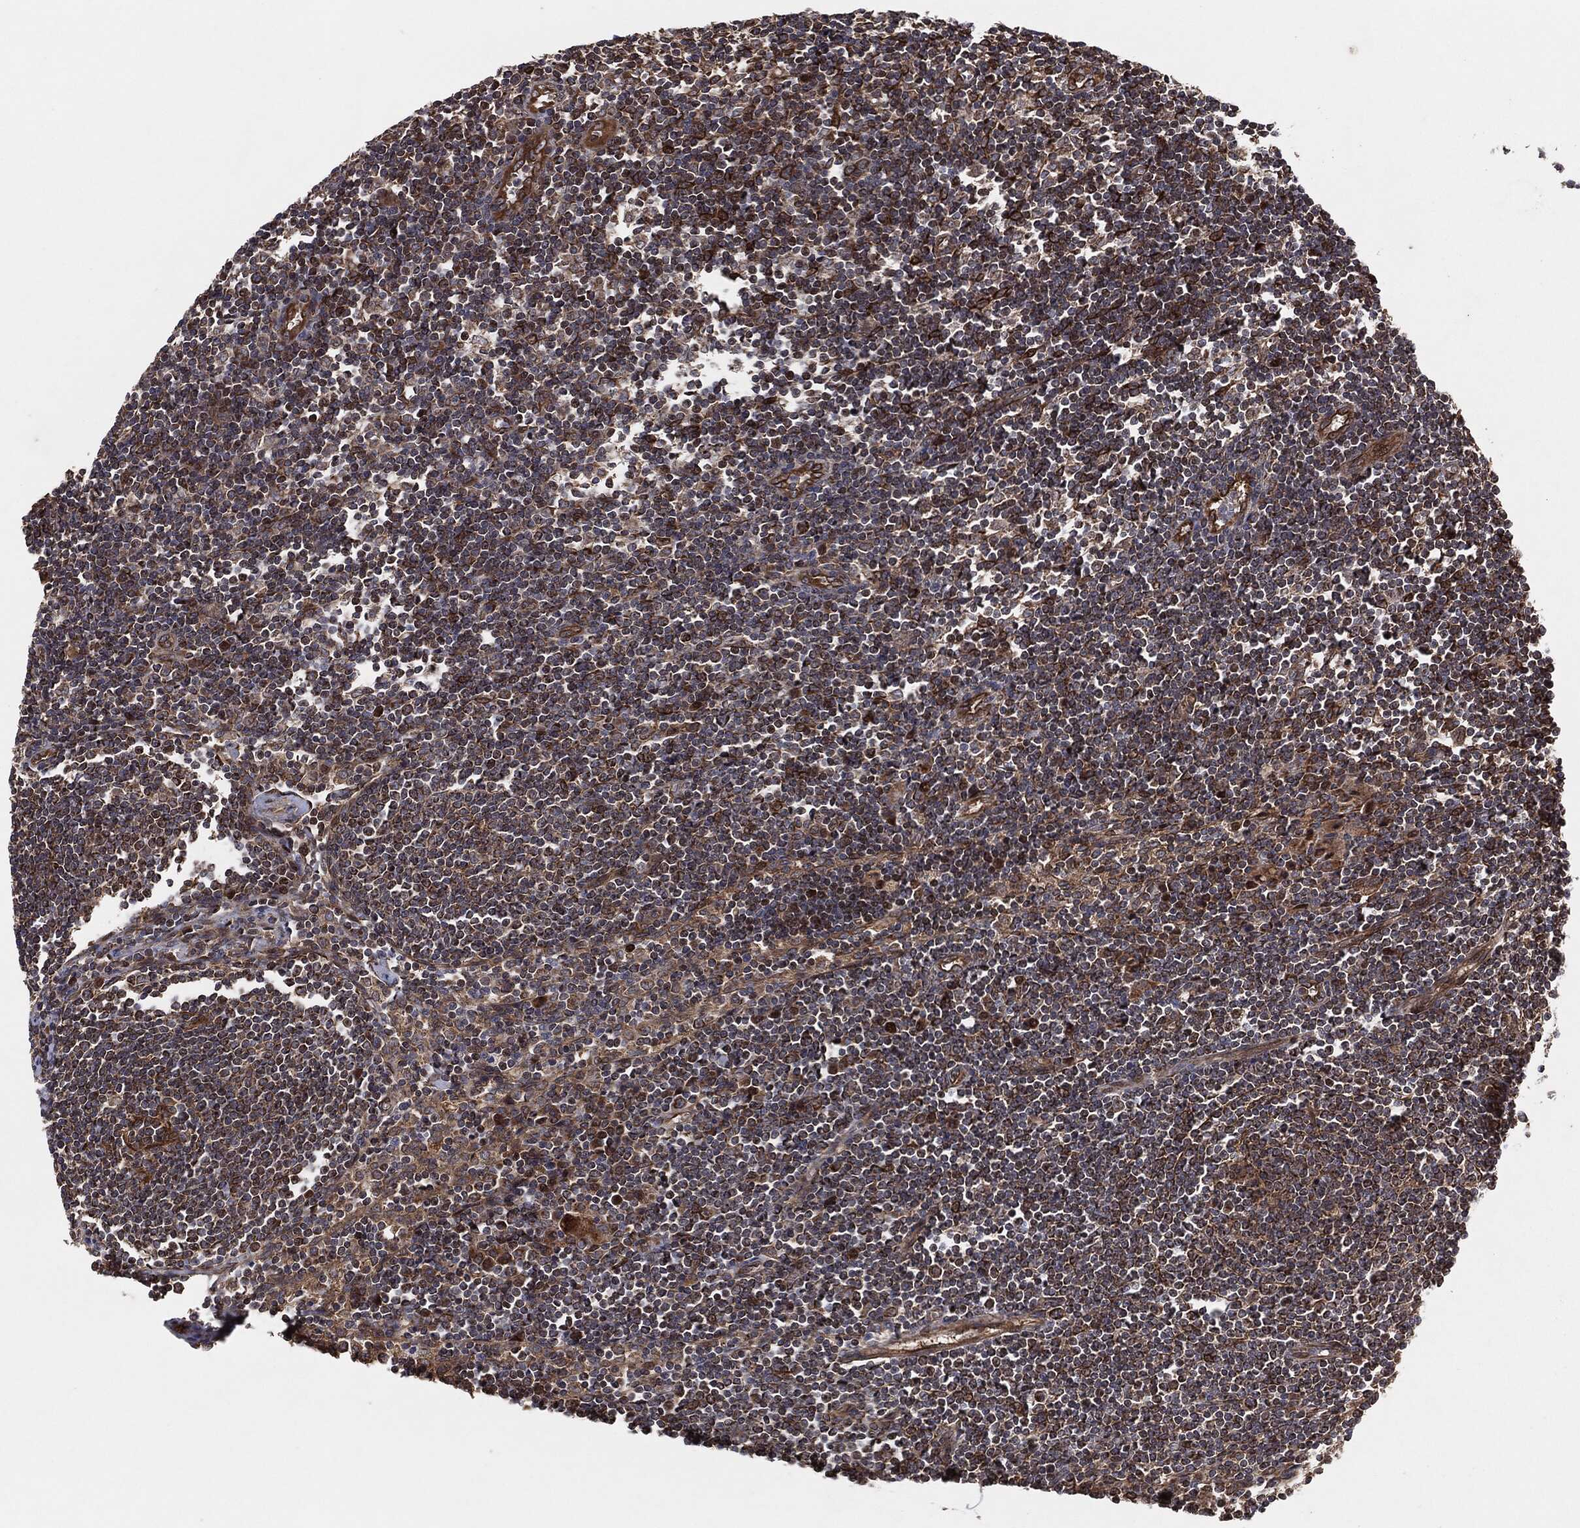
{"staining": {"intensity": "weak", "quantity": ">75%", "location": "cytoplasmic/membranous"}, "tissue": "lymph node", "cell_type": "Germinal center cells", "image_type": "normal", "snomed": [{"axis": "morphology", "description": "Normal tissue, NOS"}, {"axis": "morphology", "description": "Adenocarcinoma, NOS"}, {"axis": "topography", "description": "Lymph node"}, {"axis": "topography", "description": "Pancreas"}], "caption": "Protein staining reveals weak cytoplasmic/membranous expression in about >75% of germinal center cells in unremarkable lymph node.", "gene": "BCAR1", "patient": {"sex": "female", "age": 58}}